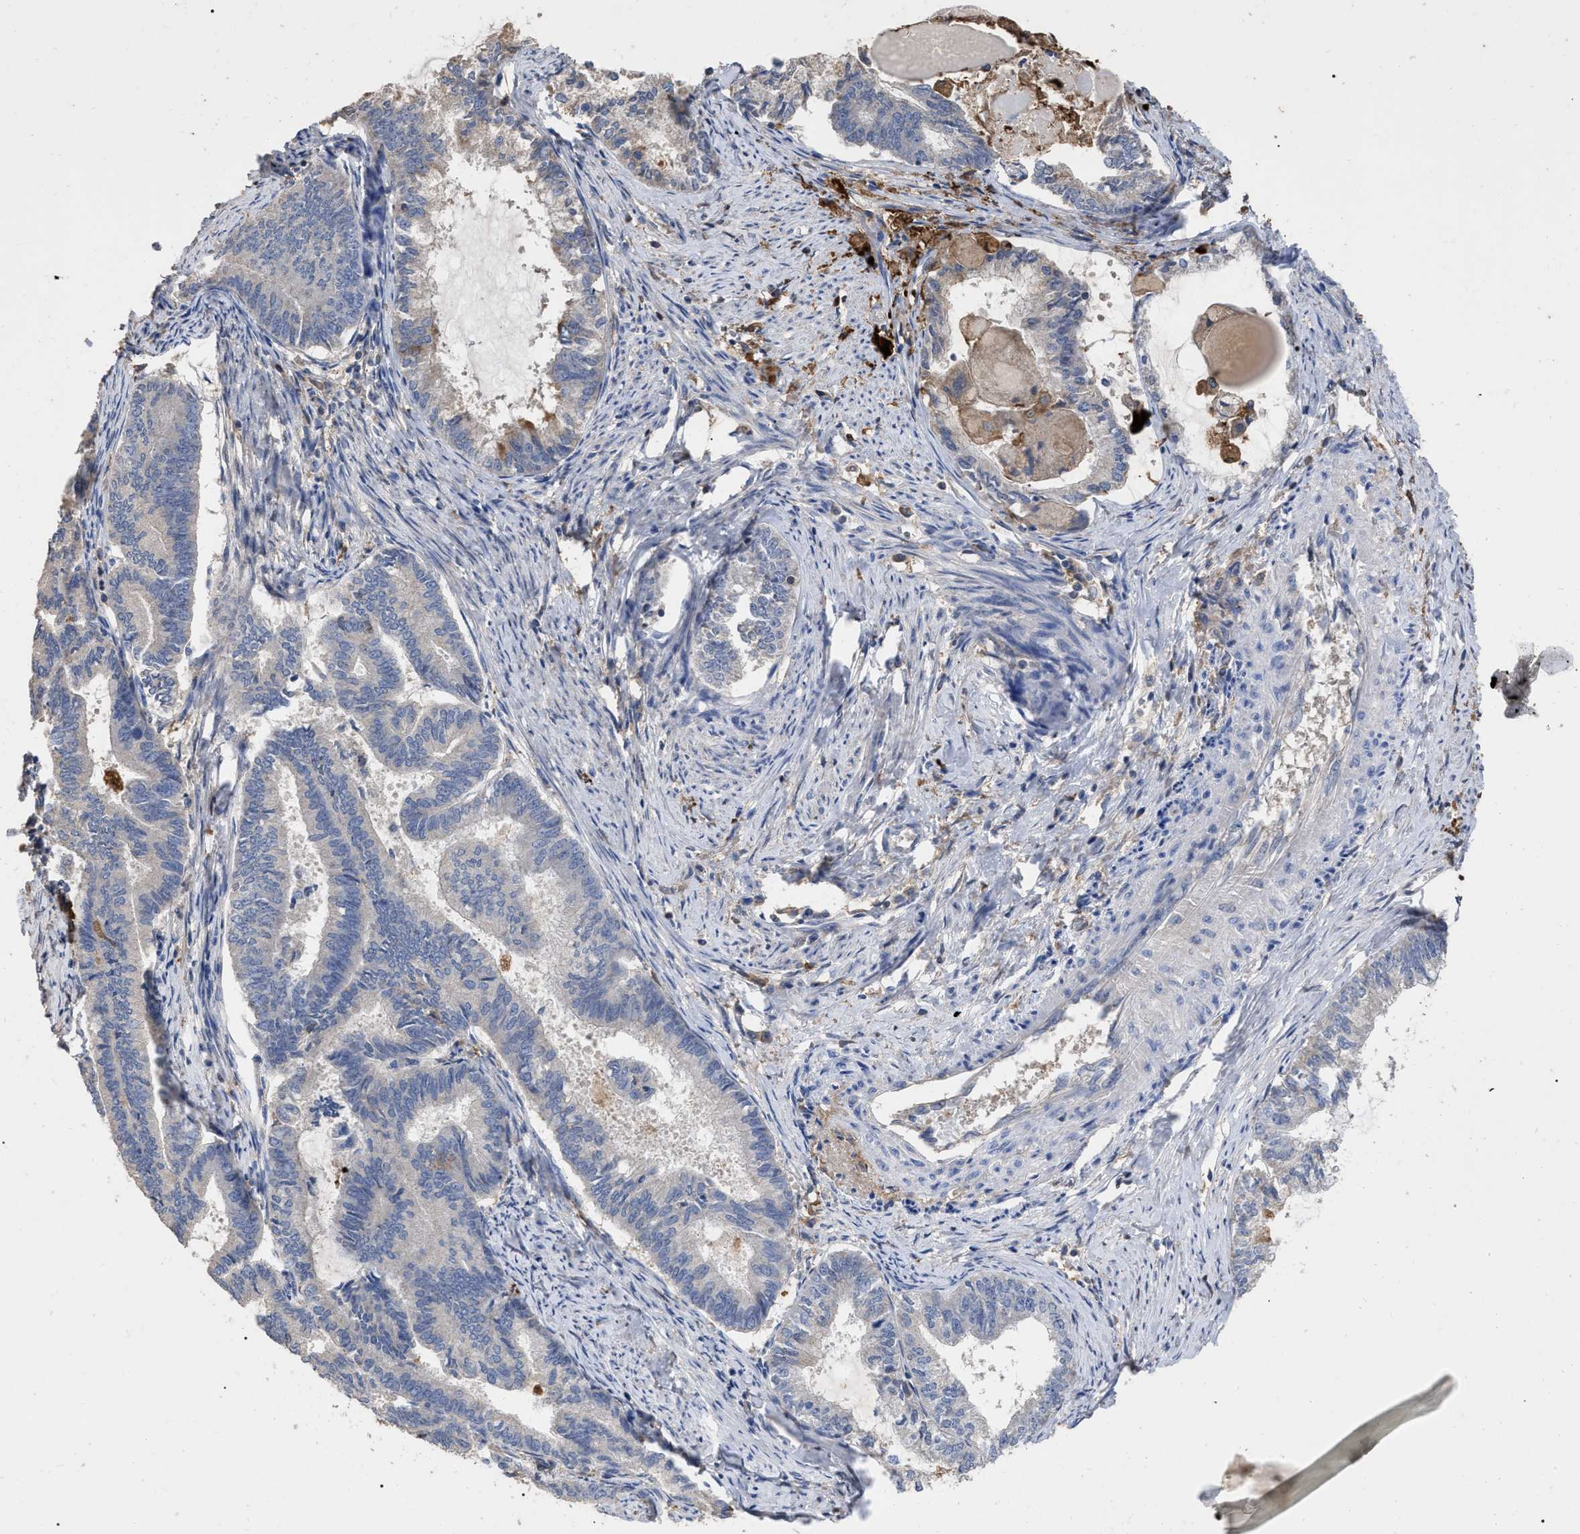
{"staining": {"intensity": "negative", "quantity": "none", "location": "none"}, "tissue": "endometrial cancer", "cell_type": "Tumor cells", "image_type": "cancer", "snomed": [{"axis": "morphology", "description": "Adenocarcinoma, NOS"}, {"axis": "topography", "description": "Endometrium"}], "caption": "Tumor cells are negative for brown protein staining in endometrial cancer (adenocarcinoma). (DAB immunohistochemistry (IHC) with hematoxylin counter stain).", "gene": "GPR179", "patient": {"sex": "female", "age": 86}}